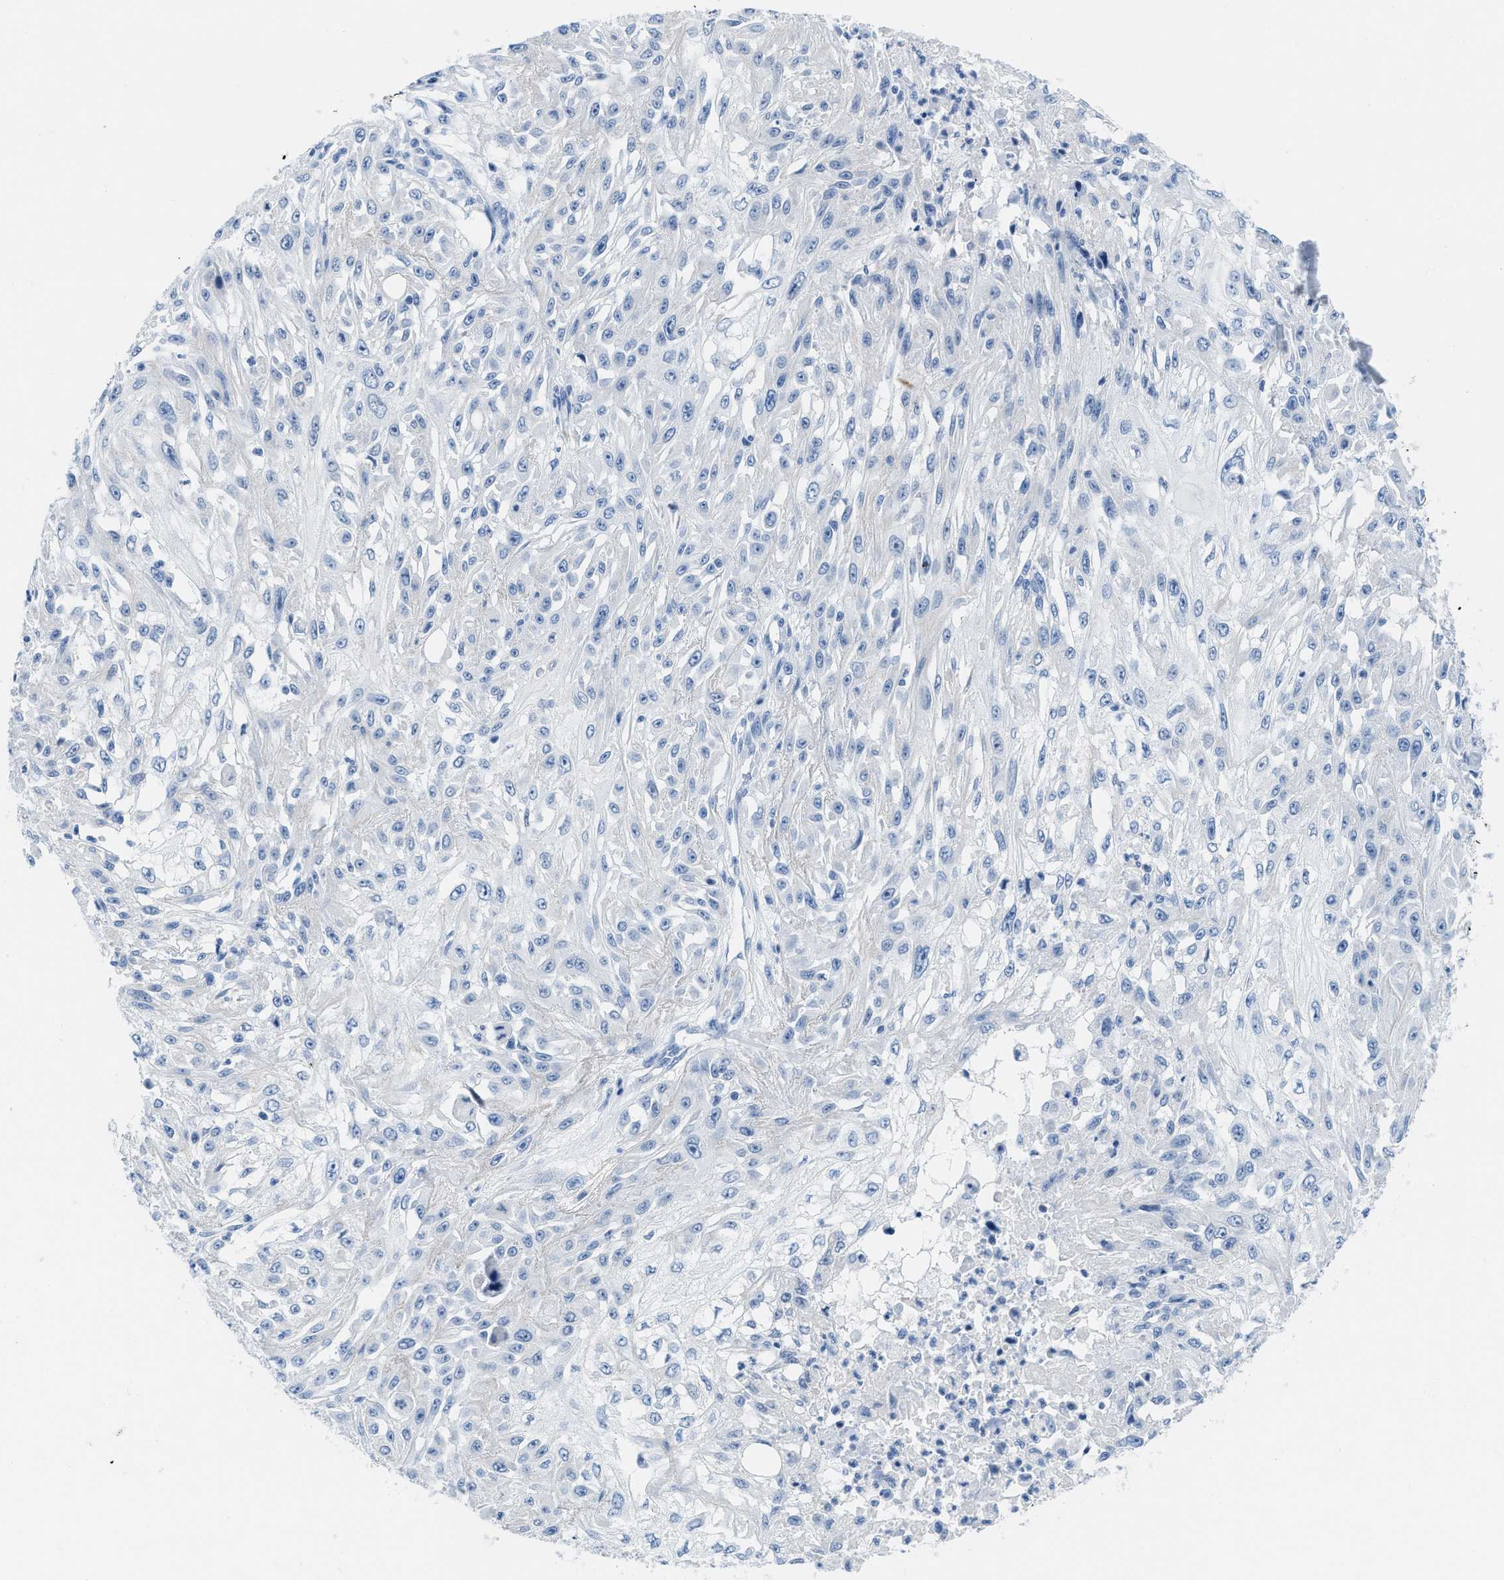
{"staining": {"intensity": "negative", "quantity": "none", "location": "none"}, "tissue": "skin cancer", "cell_type": "Tumor cells", "image_type": "cancer", "snomed": [{"axis": "morphology", "description": "Squamous cell carcinoma, NOS"}, {"axis": "morphology", "description": "Squamous cell carcinoma, metastatic, NOS"}, {"axis": "topography", "description": "Skin"}, {"axis": "topography", "description": "Lymph node"}], "caption": "Tumor cells show no significant expression in squamous cell carcinoma (skin). The staining is performed using DAB brown chromogen with nuclei counter-stained in using hematoxylin.", "gene": "NKAIN3", "patient": {"sex": "male", "age": 75}}